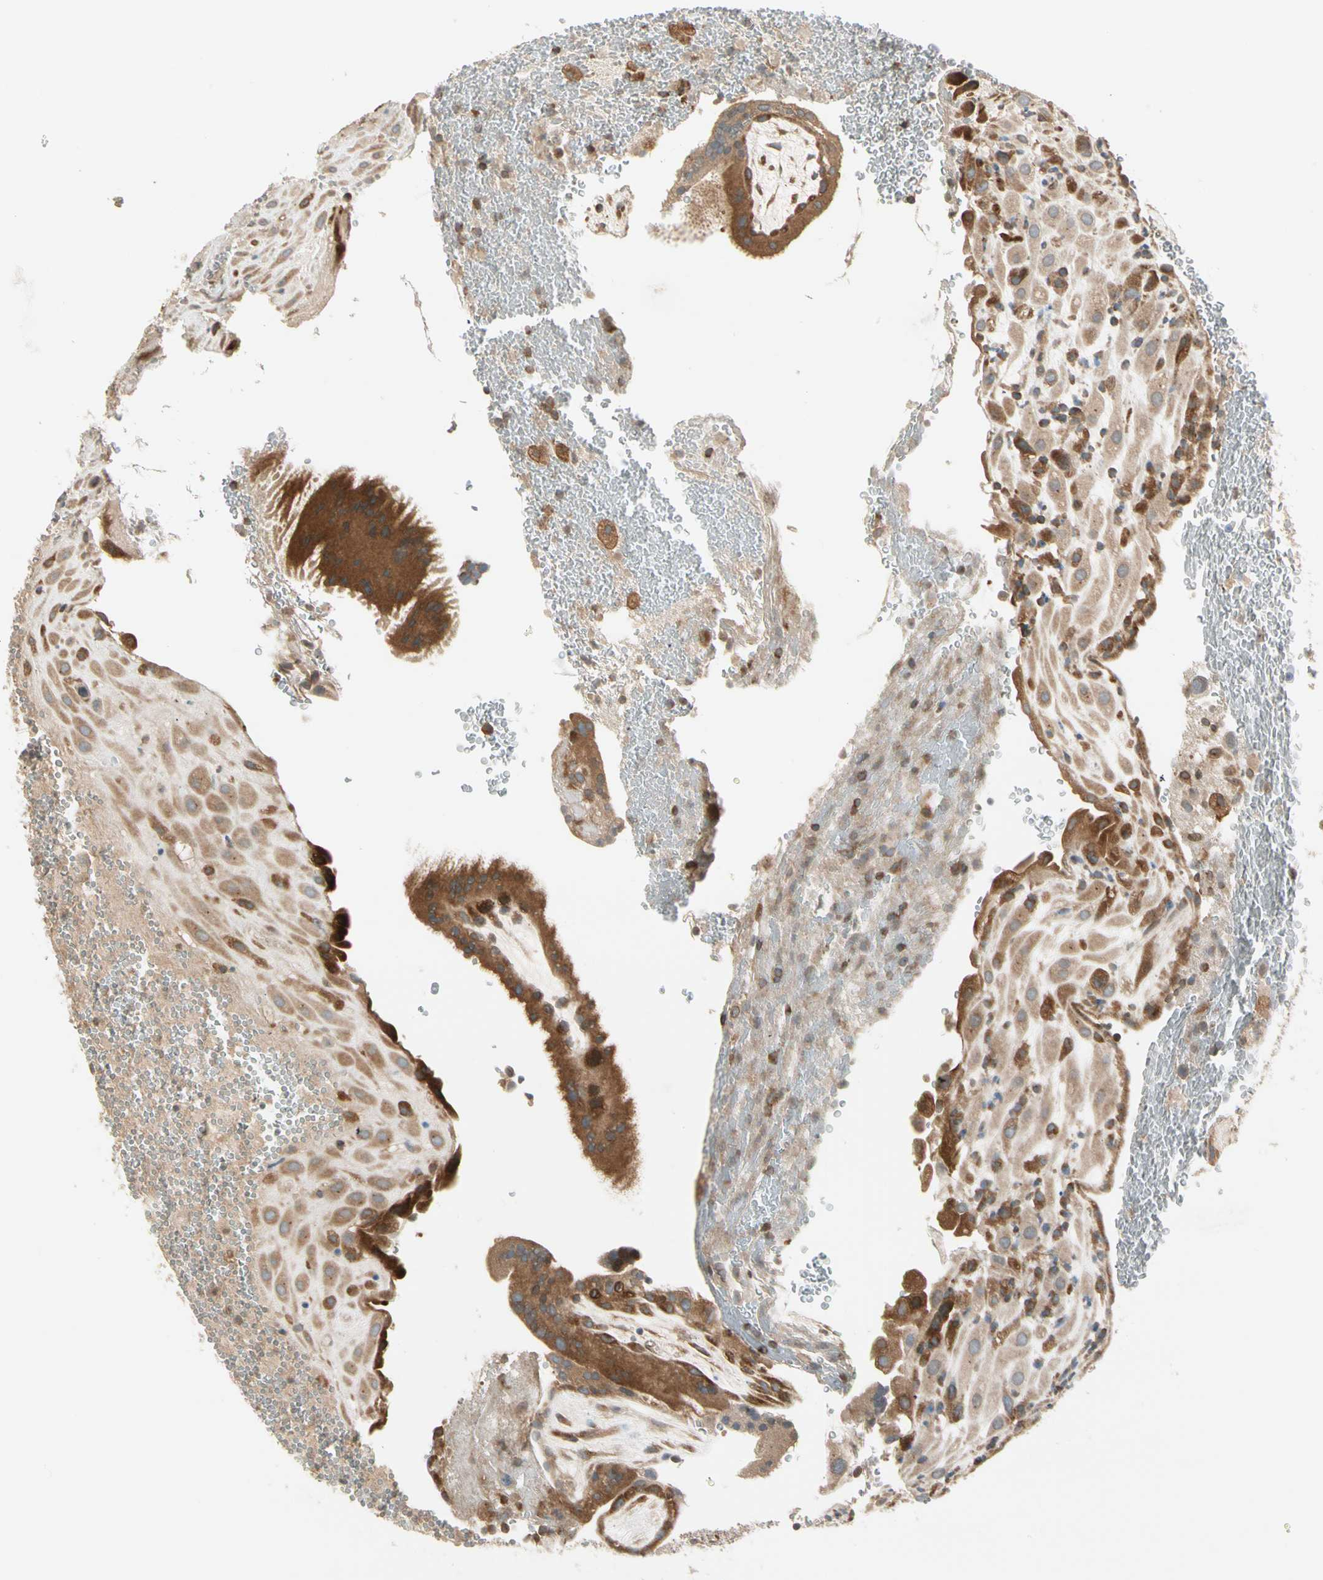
{"staining": {"intensity": "moderate", "quantity": ">75%", "location": "cytoplasmic/membranous"}, "tissue": "placenta", "cell_type": "Decidual cells", "image_type": "normal", "snomed": [{"axis": "morphology", "description": "Normal tissue, NOS"}, {"axis": "topography", "description": "Placenta"}], "caption": "A medium amount of moderate cytoplasmic/membranous staining is identified in approximately >75% of decidual cells in benign placenta.", "gene": "TRIO", "patient": {"sex": "female", "age": 19}}